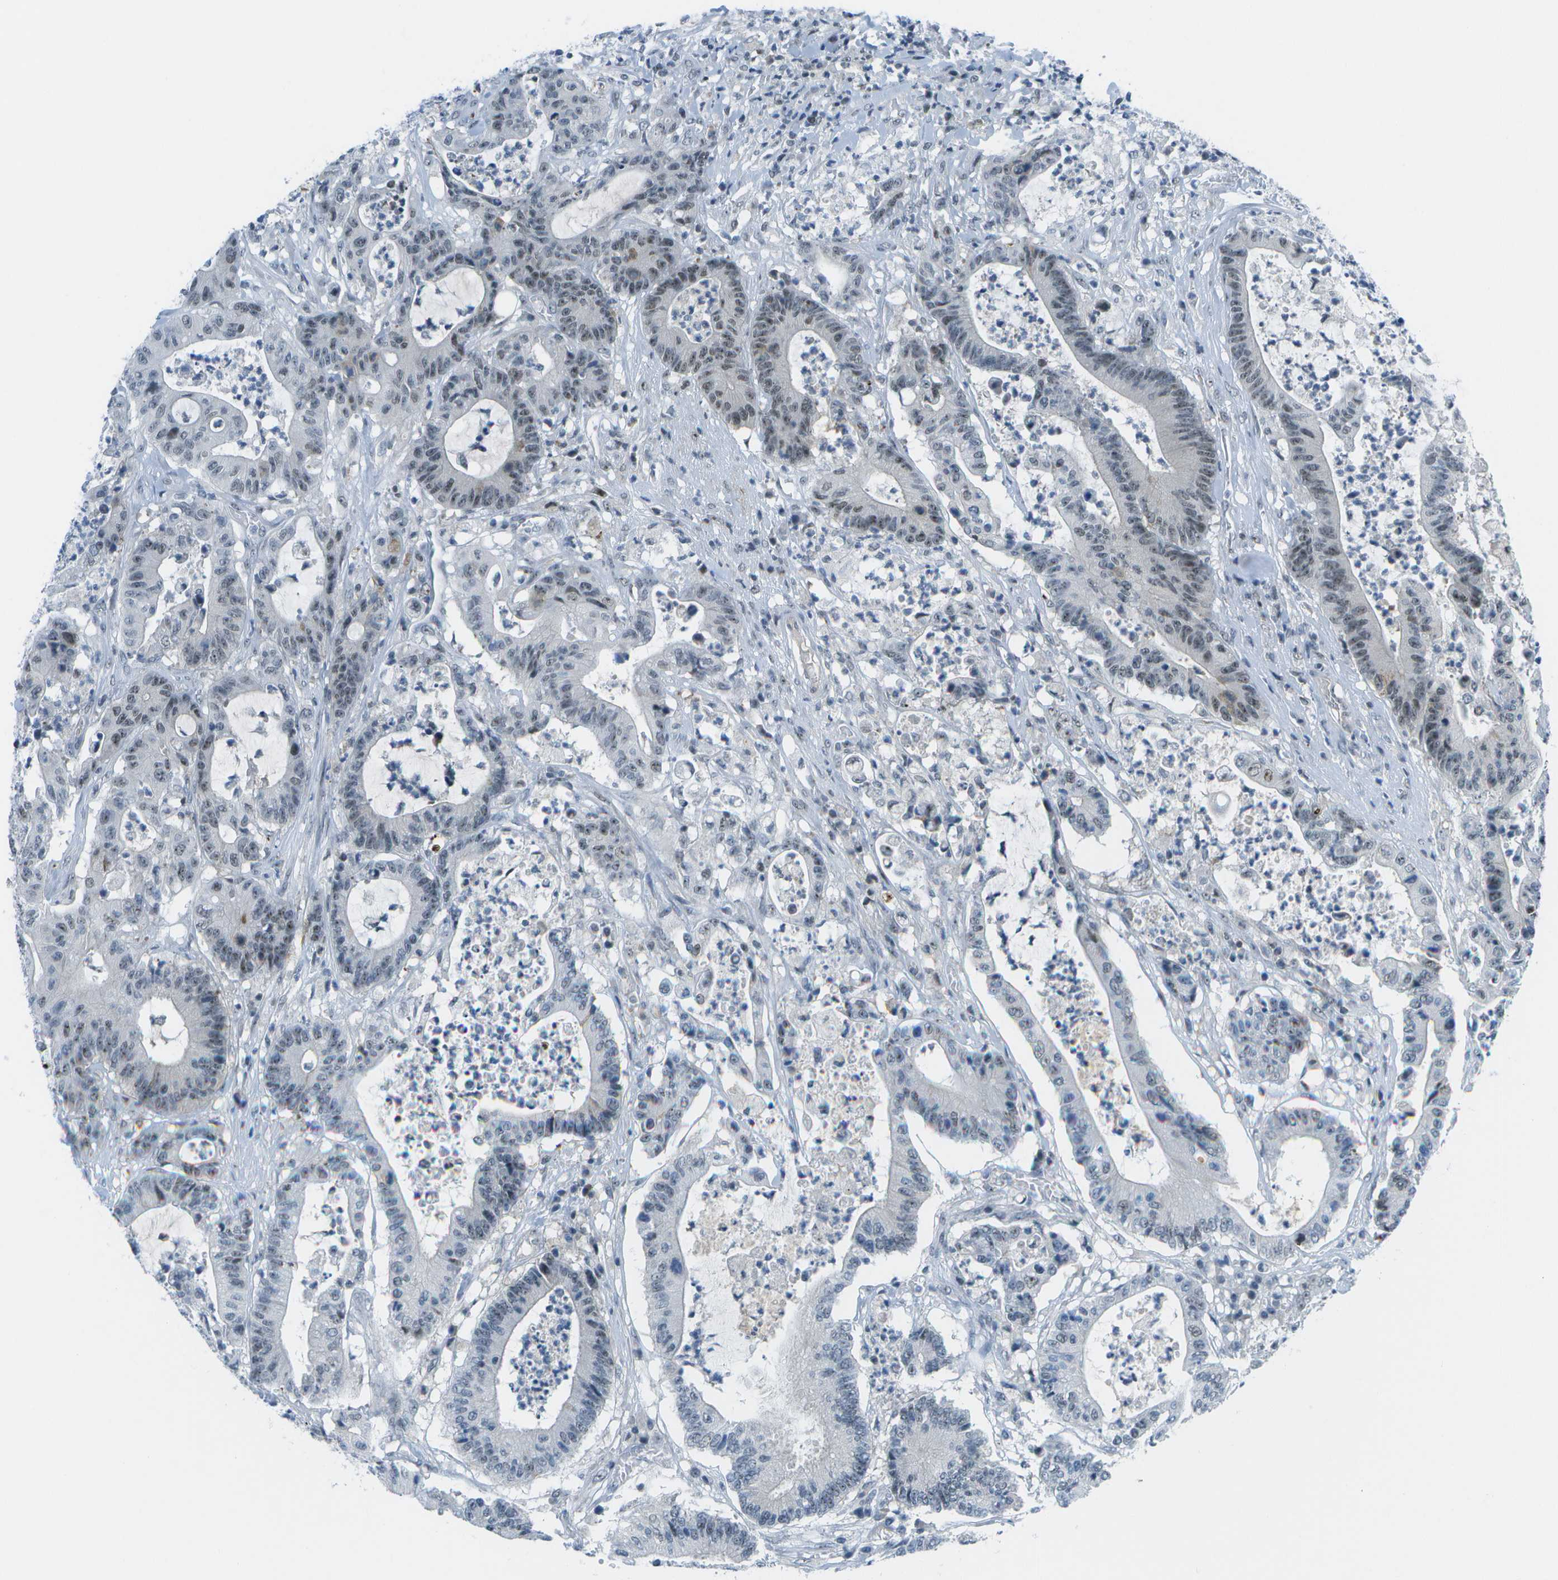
{"staining": {"intensity": "weak", "quantity": "25%-75%", "location": "nuclear"}, "tissue": "colorectal cancer", "cell_type": "Tumor cells", "image_type": "cancer", "snomed": [{"axis": "morphology", "description": "Adenocarcinoma, NOS"}, {"axis": "topography", "description": "Colon"}], "caption": "This is a histology image of immunohistochemistry (IHC) staining of colorectal cancer (adenocarcinoma), which shows weak positivity in the nuclear of tumor cells.", "gene": "PITHD1", "patient": {"sex": "female", "age": 84}}